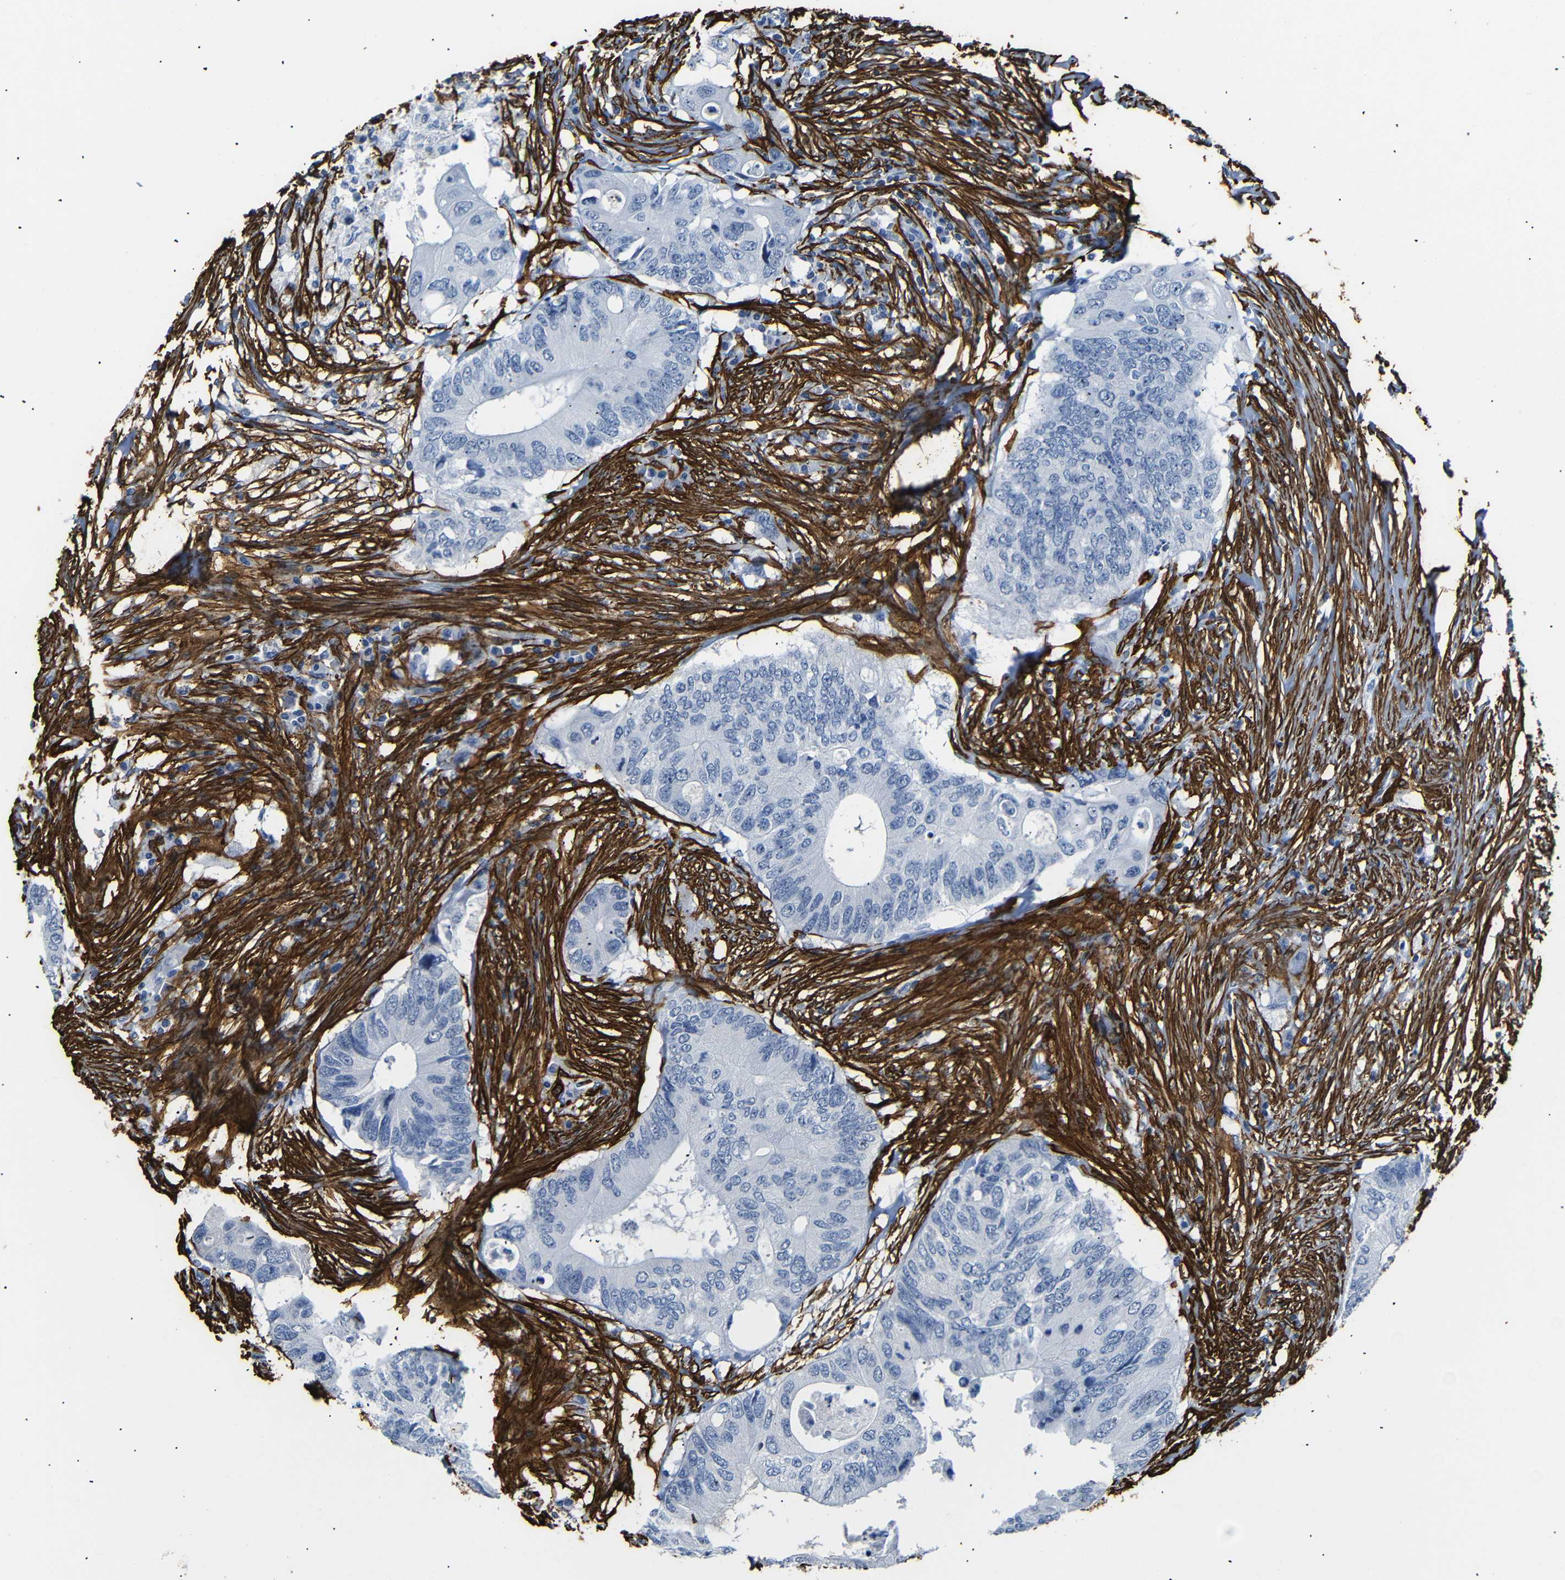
{"staining": {"intensity": "negative", "quantity": "none", "location": "none"}, "tissue": "colorectal cancer", "cell_type": "Tumor cells", "image_type": "cancer", "snomed": [{"axis": "morphology", "description": "Adenocarcinoma, NOS"}, {"axis": "topography", "description": "Colon"}], "caption": "Human colorectal cancer (adenocarcinoma) stained for a protein using immunohistochemistry reveals no positivity in tumor cells.", "gene": "ACTA2", "patient": {"sex": "male", "age": 71}}